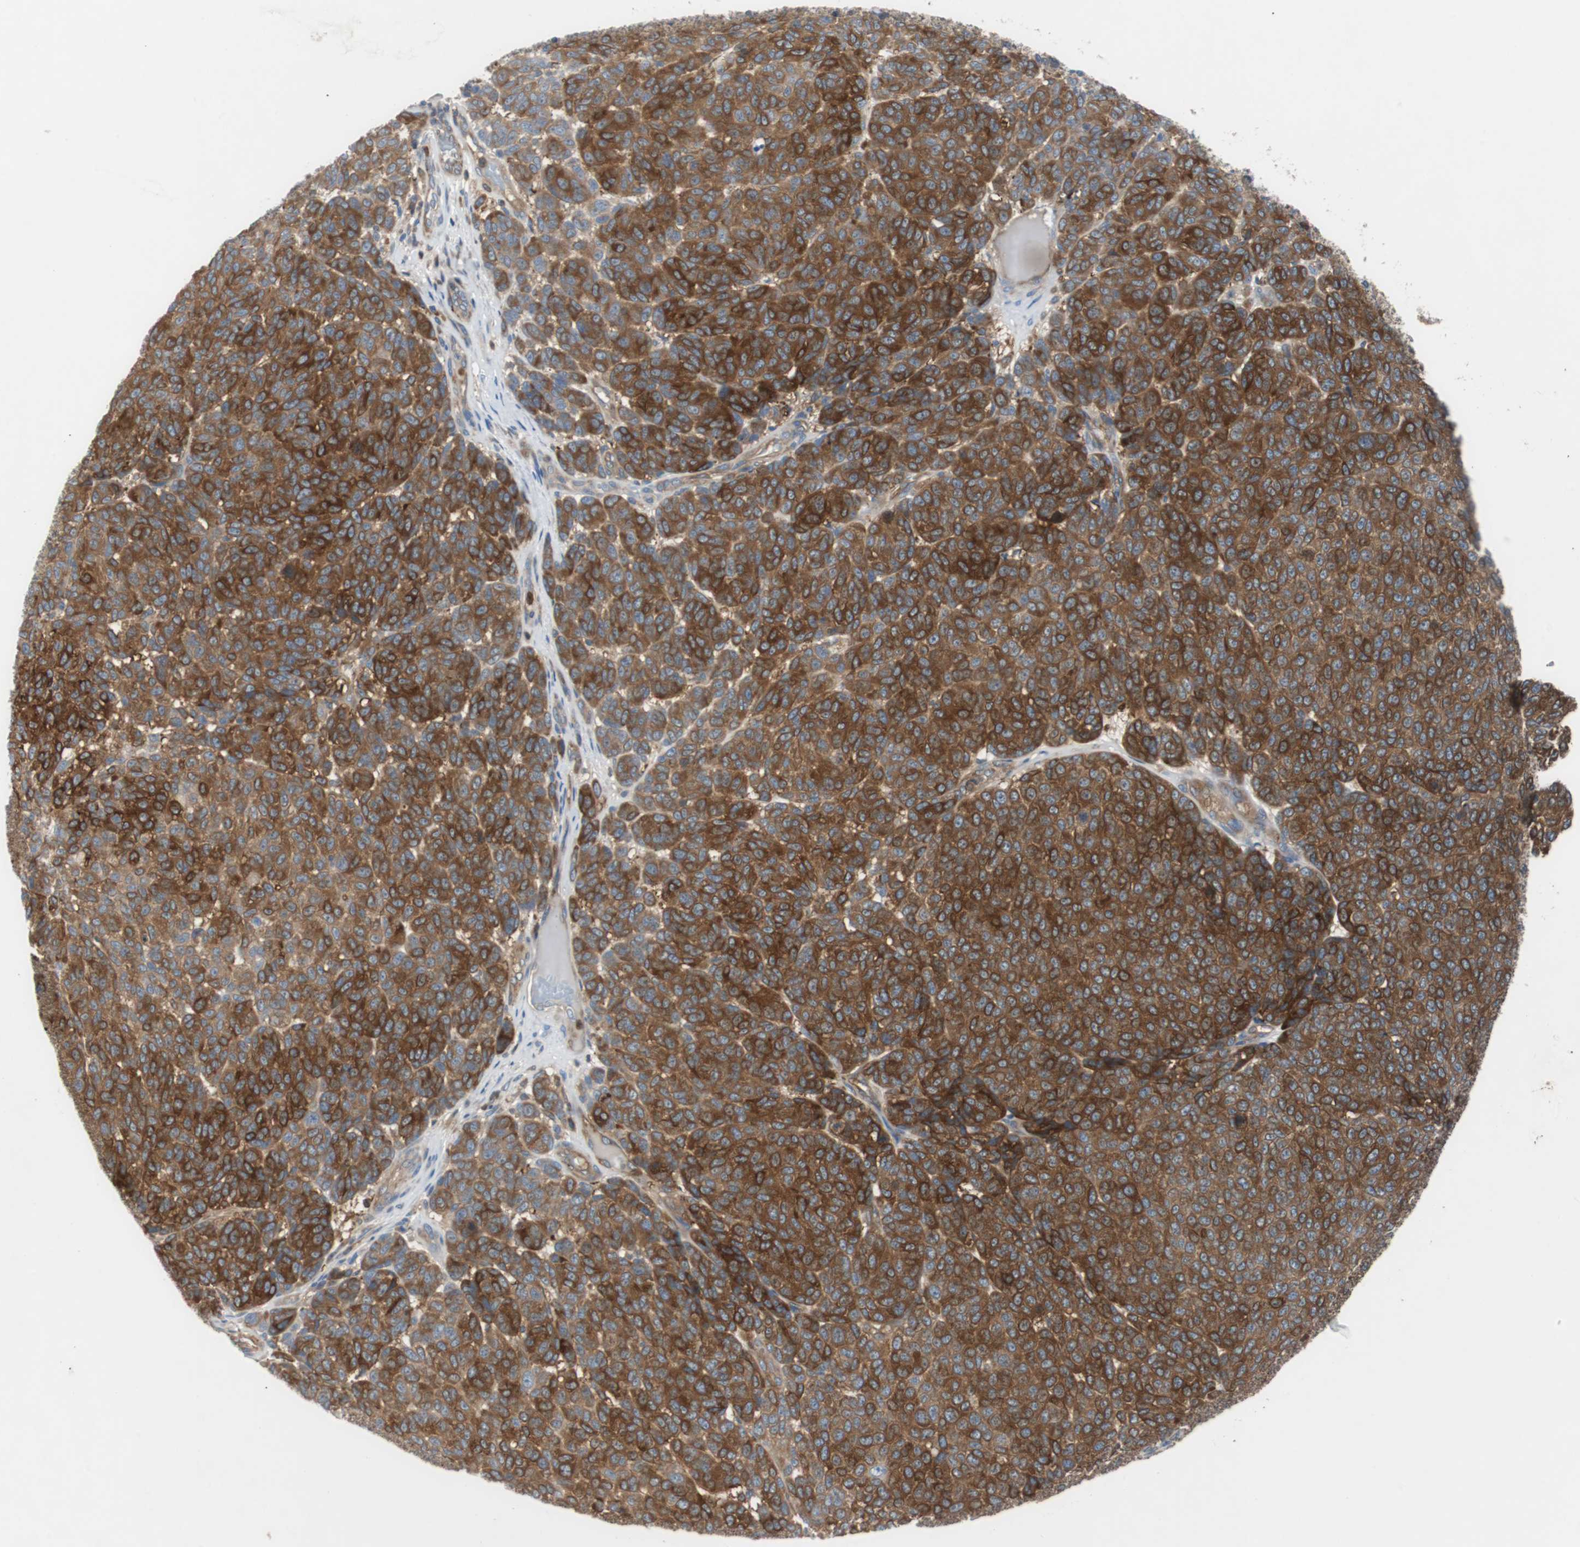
{"staining": {"intensity": "strong", "quantity": ">75%", "location": "cytoplasmic/membranous"}, "tissue": "melanoma", "cell_type": "Tumor cells", "image_type": "cancer", "snomed": [{"axis": "morphology", "description": "Malignant melanoma, NOS"}, {"axis": "topography", "description": "Skin"}], "caption": "Immunohistochemistry photomicrograph of neoplastic tissue: human malignant melanoma stained using immunohistochemistry reveals high levels of strong protein expression localized specifically in the cytoplasmic/membranous of tumor cells, appearing as a cytoplasmic/membranous brown color.", "gene": "GYS1", "patient": {"sex": "male", "age": 59}}